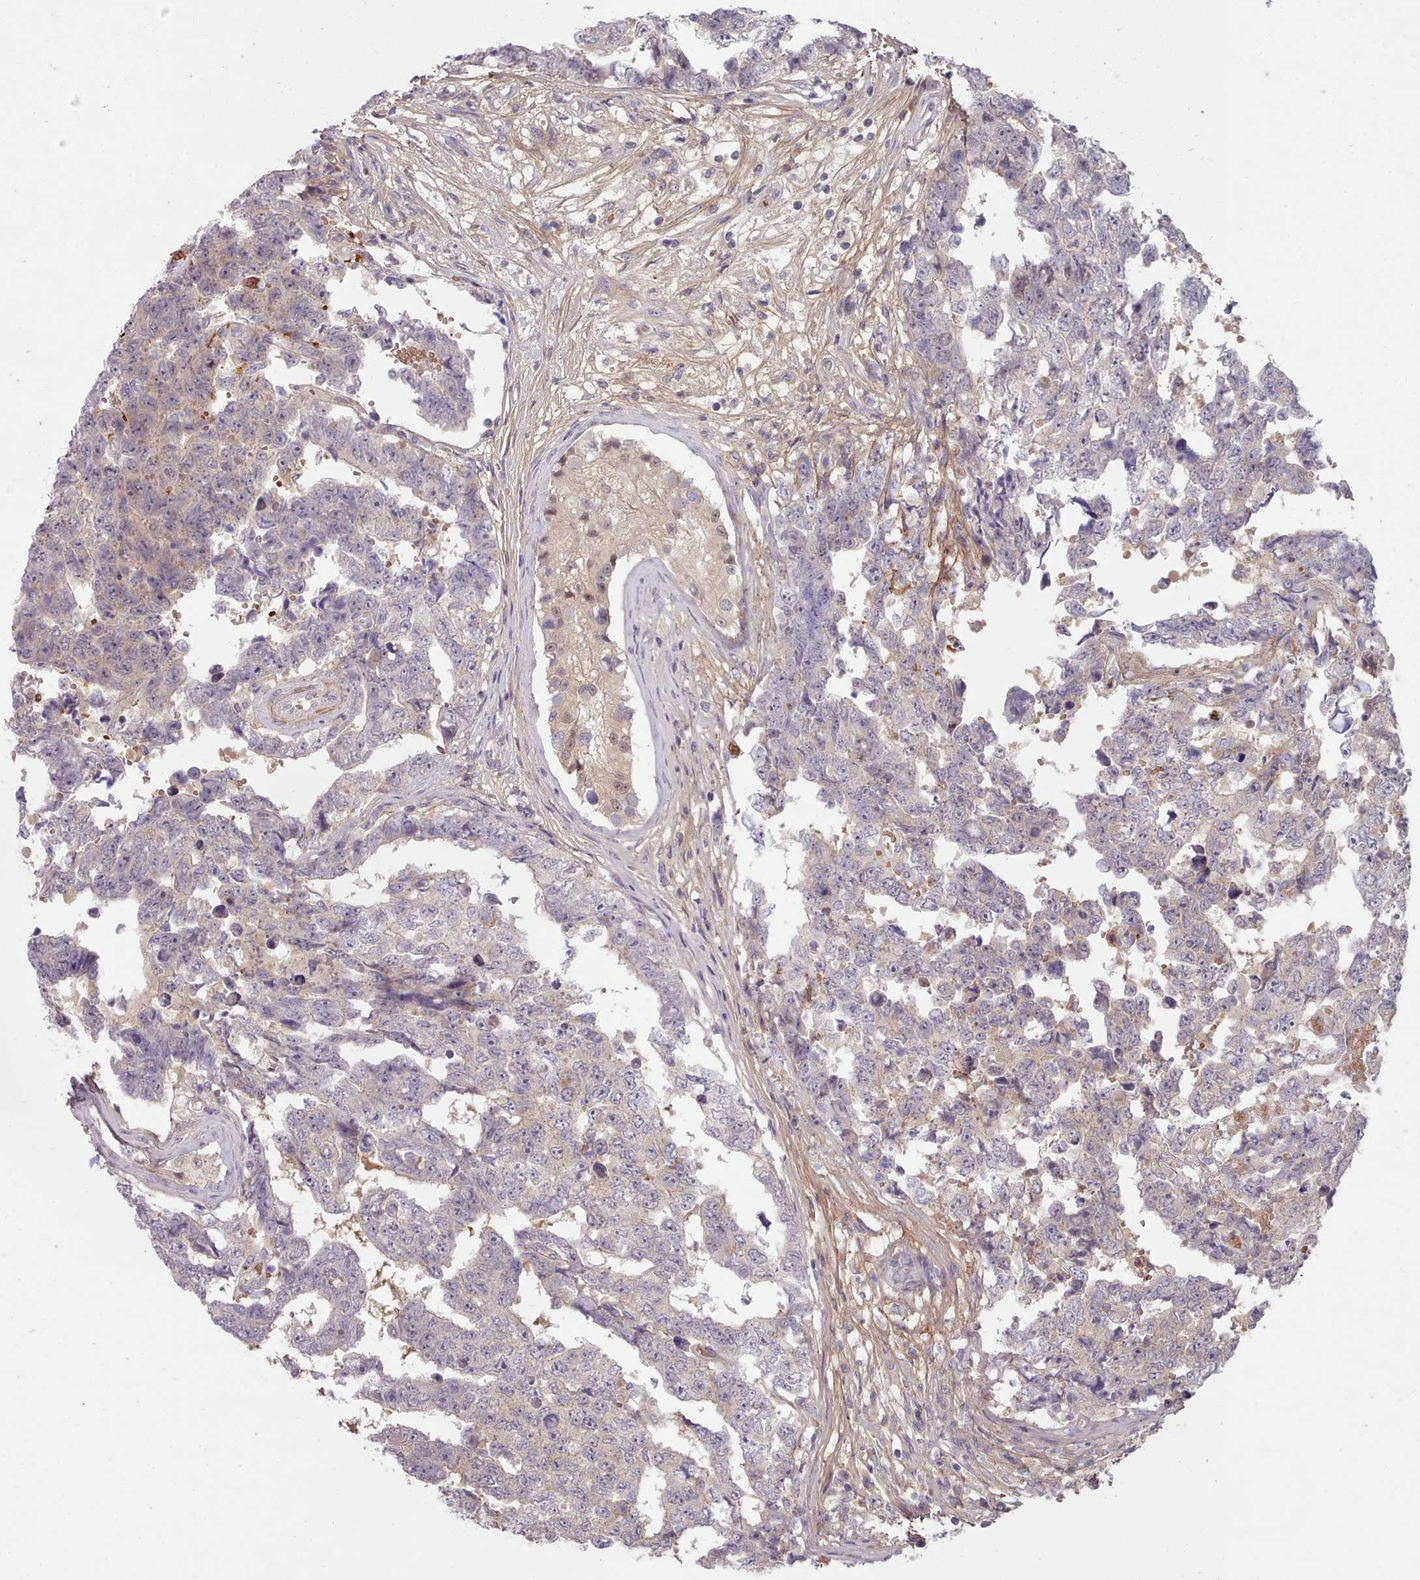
{"staining": {"intensity": "negative", "quantity": "none", "location": "none"}, "tissue": "testis cancer", "cell_type": "Tumor cells", "image_type": "cancer", "snomed": [{"axis": "morphology", "description": "Normal tissue, NOS"}, {"axis": "morphology", "description": "Carcinoma, Embryonal, NOS"}, {"axis": "topography", "description": "Testis"}, {"axis": "topography", "description": "Epididymis"}], "caption": "Tumor cells show no significant positivity in testis cancer.", "gene": "CLNS1A", "patient": {"sex": "male", "age": 25}}